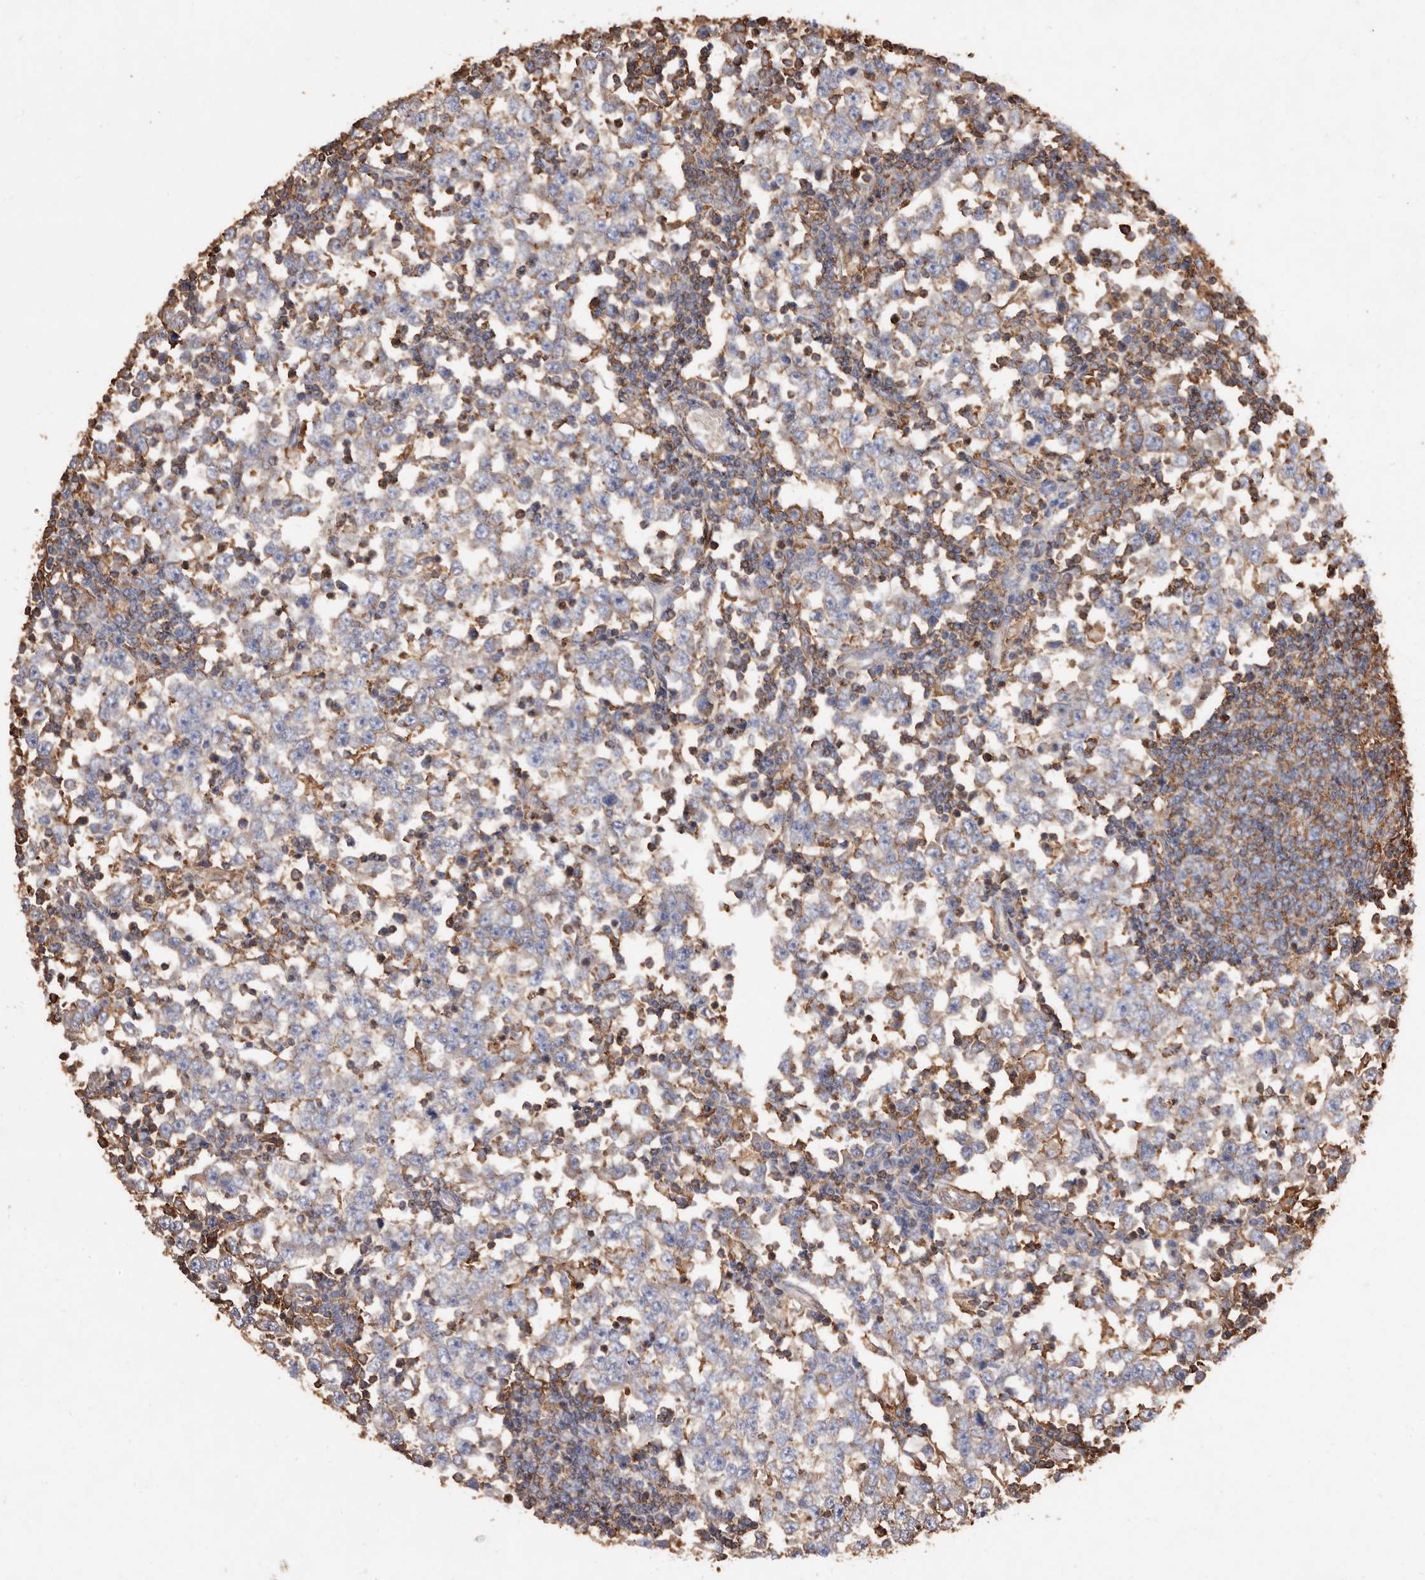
{"staining": {"intensity": "moderate", "quantity": "<25%", "location": "cytoplasmic/membranous"}, "tissue": "testis cancer", "cell_type": "Tumor cells", "image_type": "cancer", "snomed": [{"axis": "morphology", "description": "Seminoma, NOS"}, {"axis": "topography", "description": "Testis"}], "caption": "Testis cancer (seminoma) was stained to show a protein in brown. There is low levels of moderate cytoplasmic/membranous expression in approximately <25% of tumor cells. The staining is performed using DAB (3,3'-diaminobenzidine) brown chromogen to label protein expression. The nuclei are counter-stained blue using hematoxylin.", "gene": "COQ8B", "patient": {"sex": "male", "age": 65}}